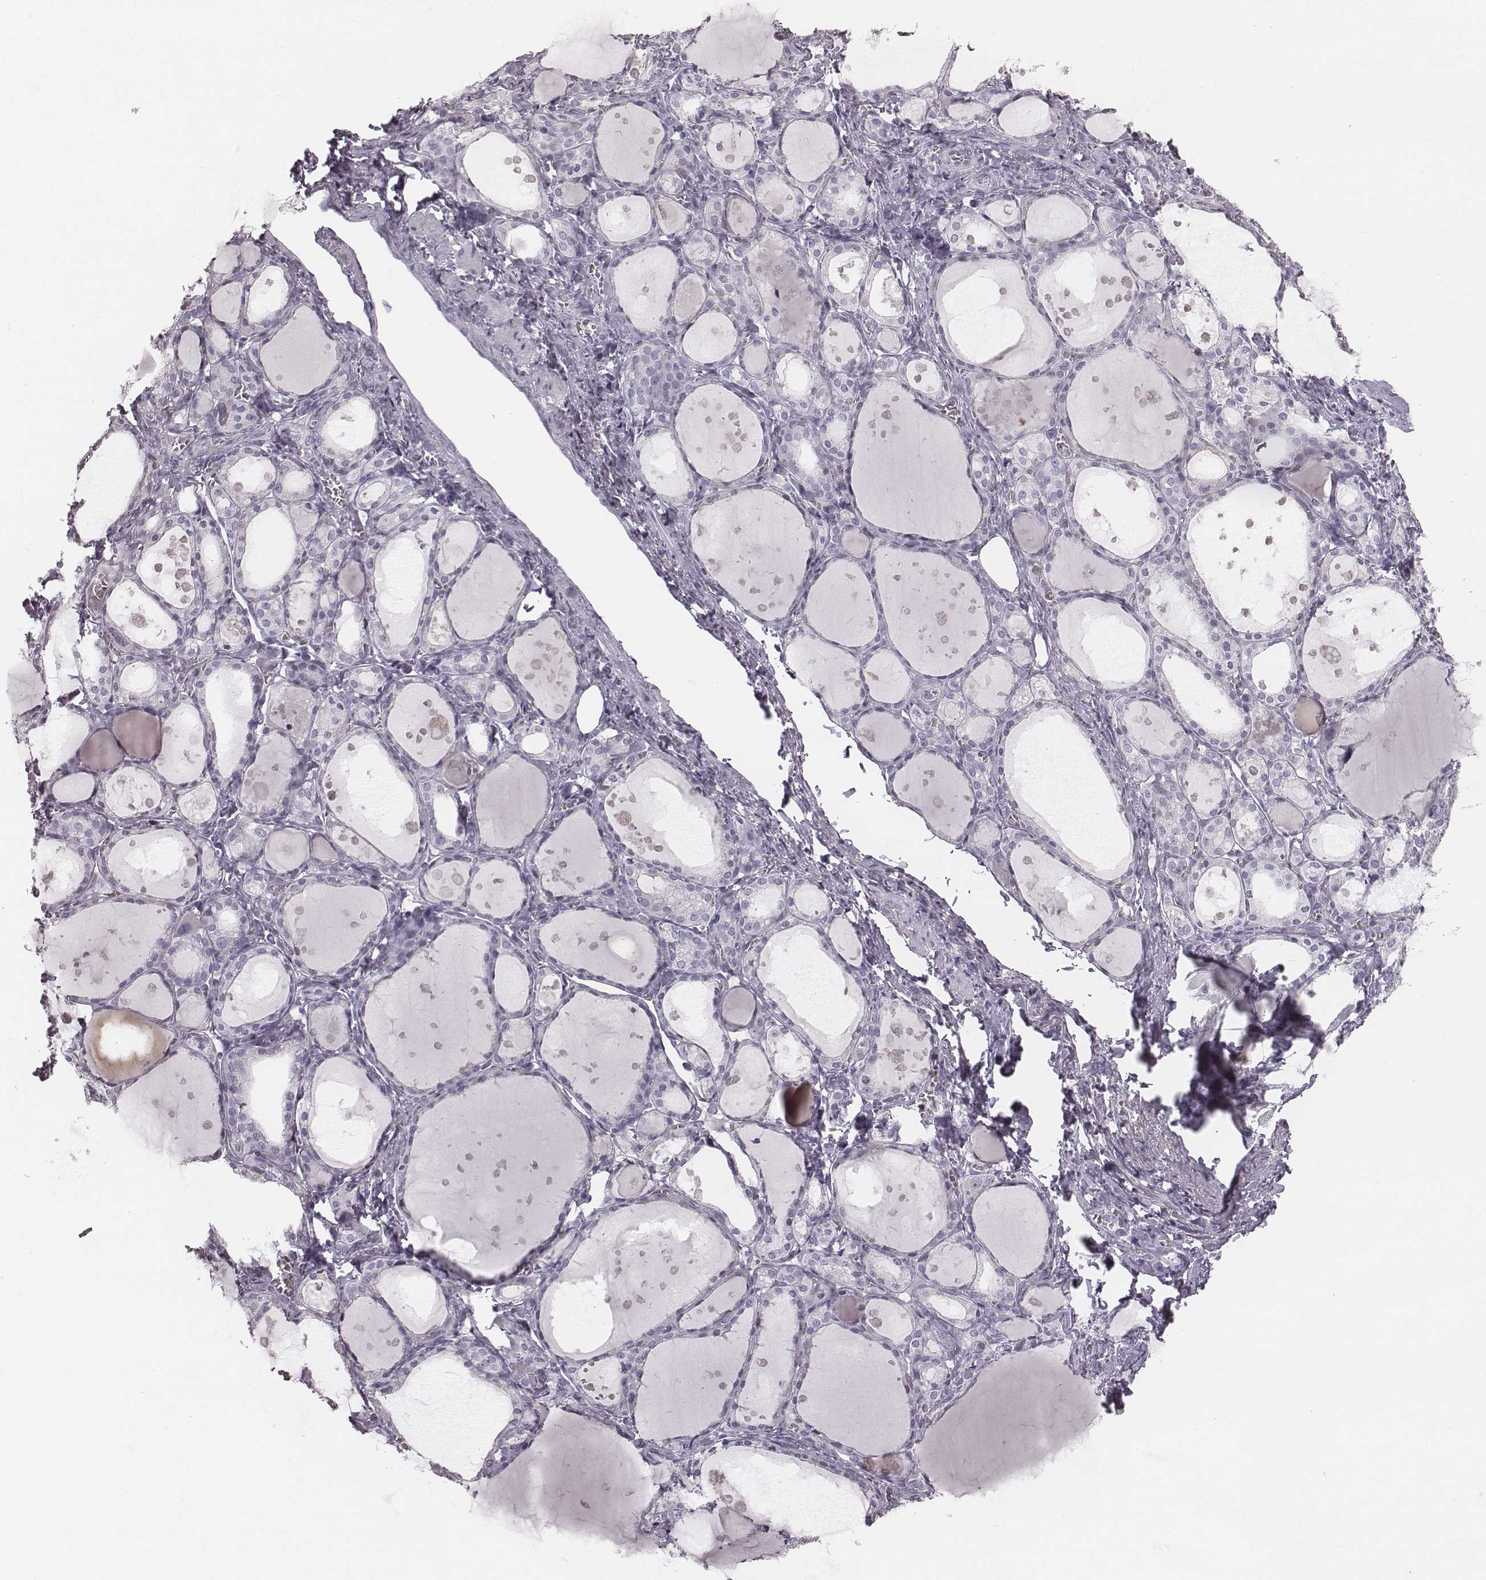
{"staining": {"intensity": "negative", "quantity": "none", "location": "none"}, "tissue": "thyroid gland", "cell_type": "Glandular cells", "image_type": "normal", "snomed": [{"axis": "morphology", "description": "Normal tissue, NOS"}, {"axis": "topography", "description": "Thyroid gland"}], "caption": "Image shows no protein positivity in glandular cells of unremarkable thyroid gland. Nuclei are stained in blue.", "gene": "ENSG00000285837", "patient": {"sex": "male", "age": 68}}